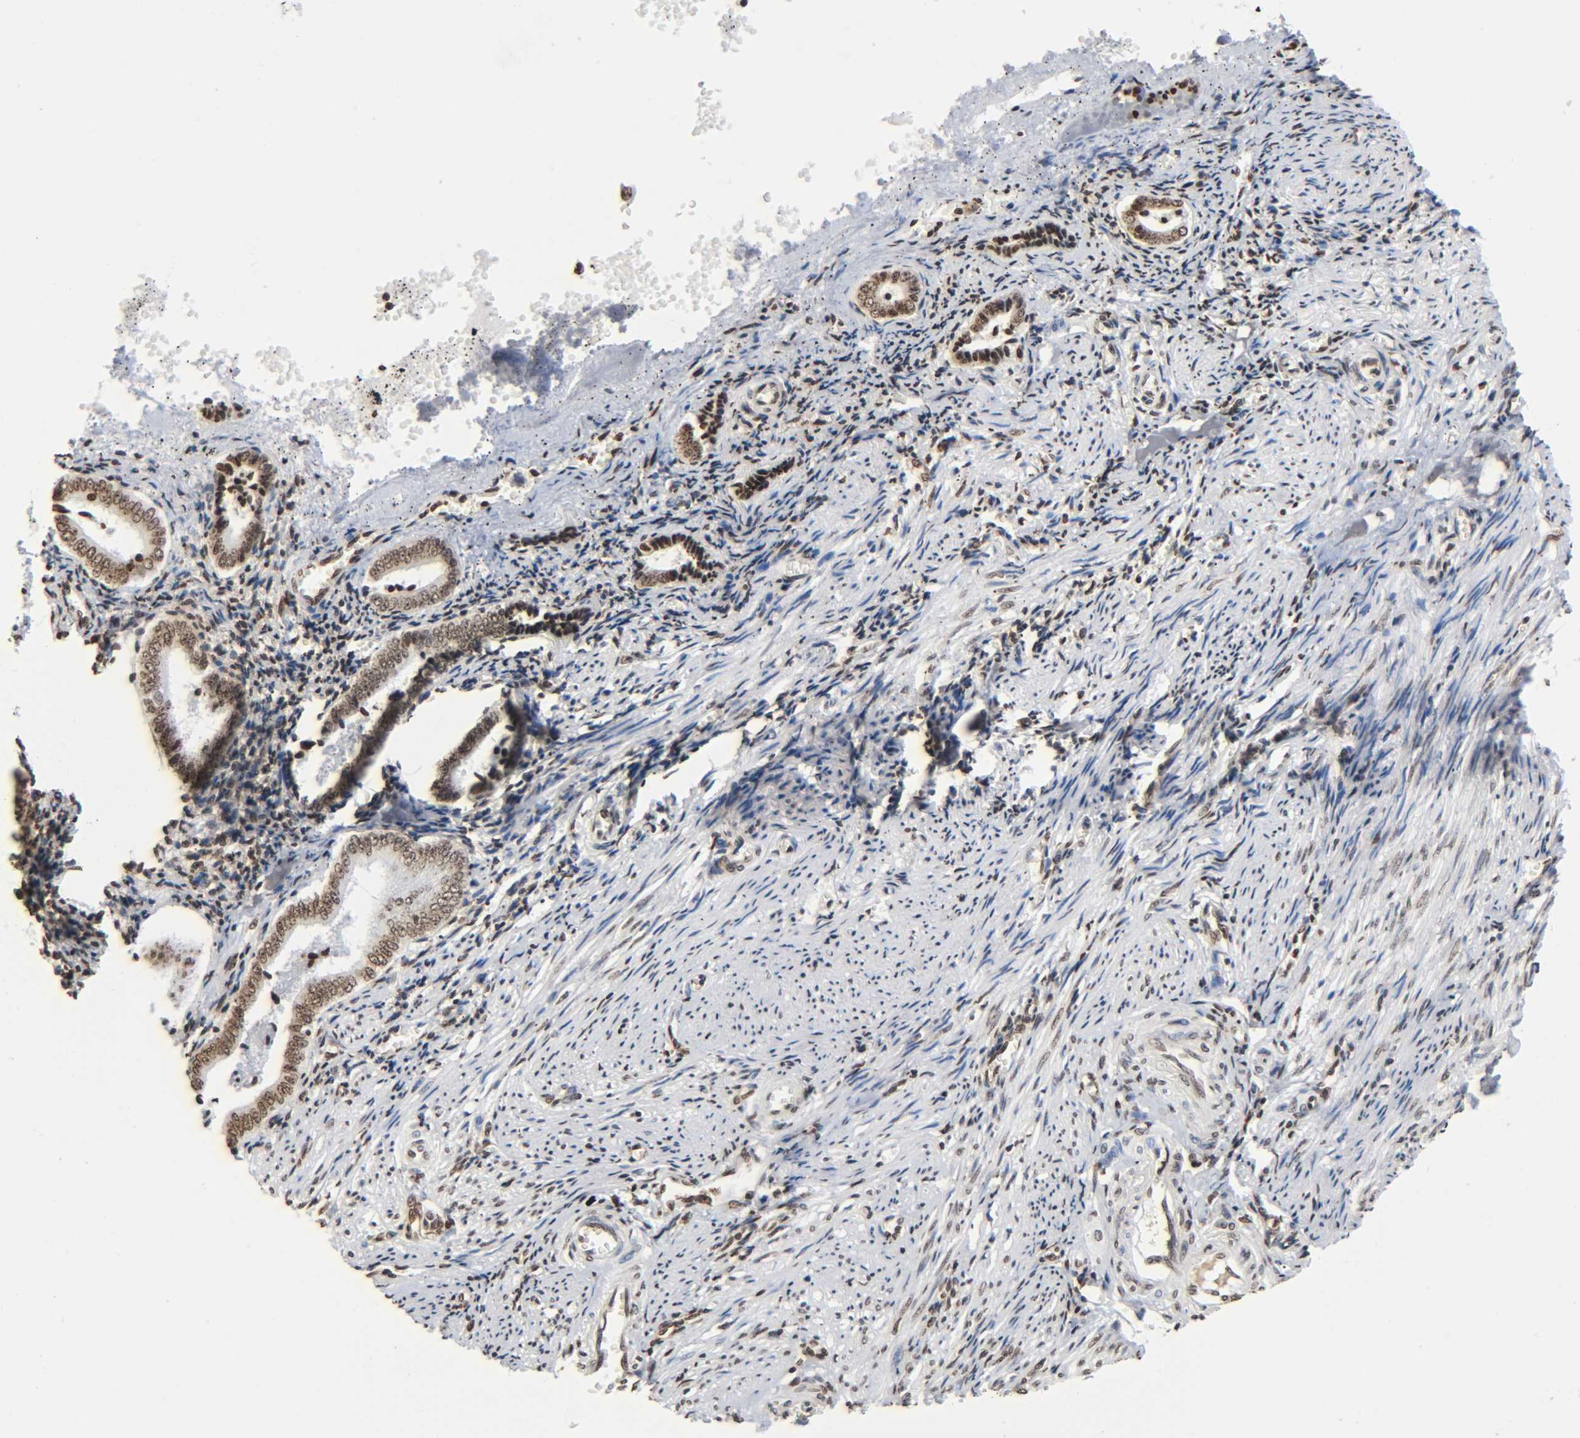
{"staining": {"intensity": "moderate", "quantity": ">75%", "location": "nuclear"}, "tissue": "endometrium", "cell_type": "Cells in endometrial stroma", "image_type": "normal", "snomed": [{"axis": "morphology", "description": "Normal tissue, NOS"}, {"axis": "topography", "description": "Endometrium"}], "caption": "The micrograph displays a brown stain indicating the presence of a protein in the nuclear of cells in endometrial stroma in endometrium.", "gene": "HOXA6", "patient": {"sex": "female", "age": 42}}